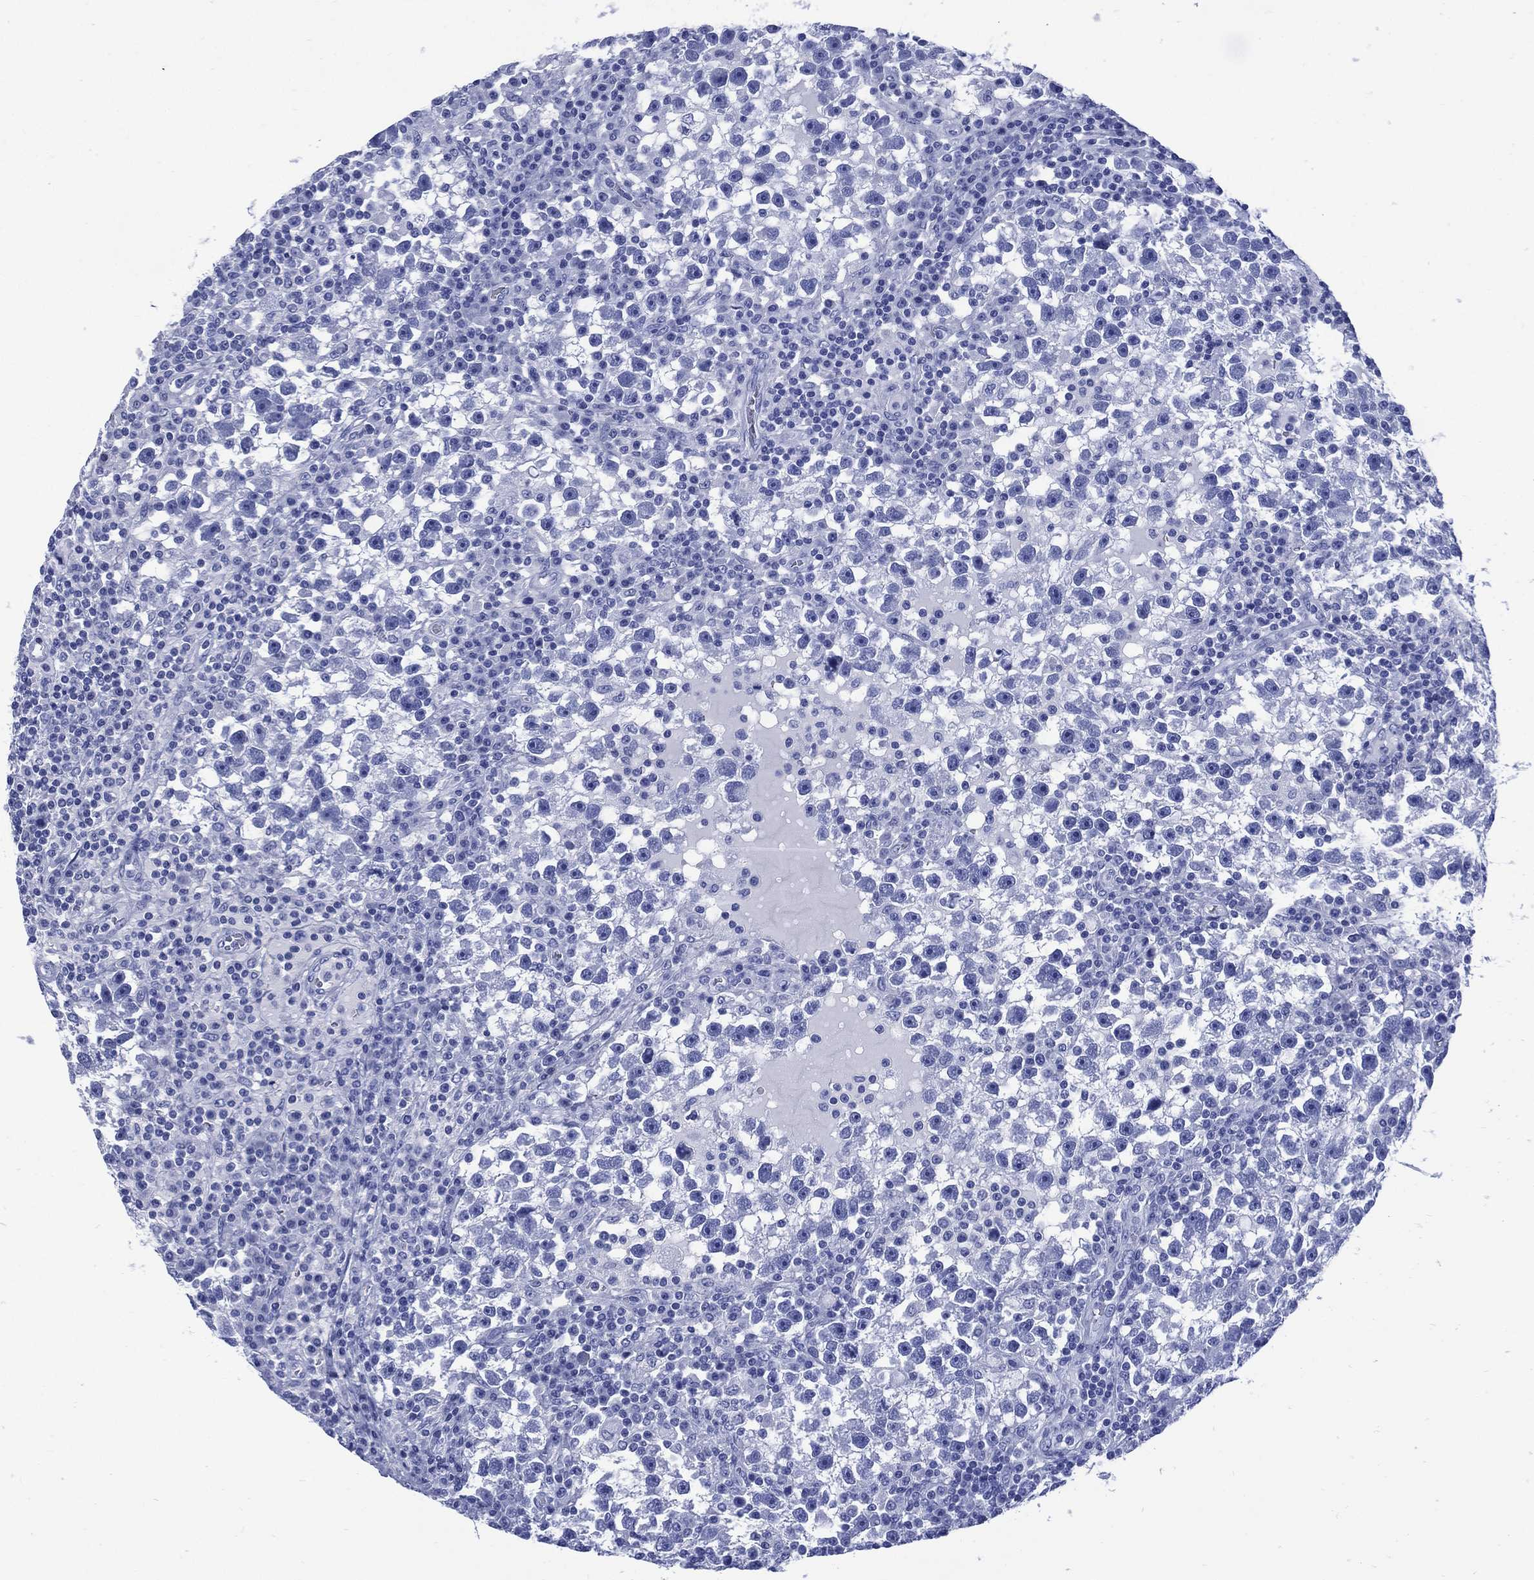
{"staining": {"intensity": "negative", "quantity": "none", "location": "none"}, "tissue": "testis cancer", "cell_type": "Tumor cells", "image_type": "cancer", "snomed": [{"axis": "morphology", "description": "Seminoma, NOS"}, {"axis": "topography", "description": "Testis"}], "caption": "Testis seminoma stained for a protein using immunohistochemistry (IHC) reveals no positivity tumor cells.", "gene": "SHCBP1L", "patient": {"sex": "male", "age": 47}}